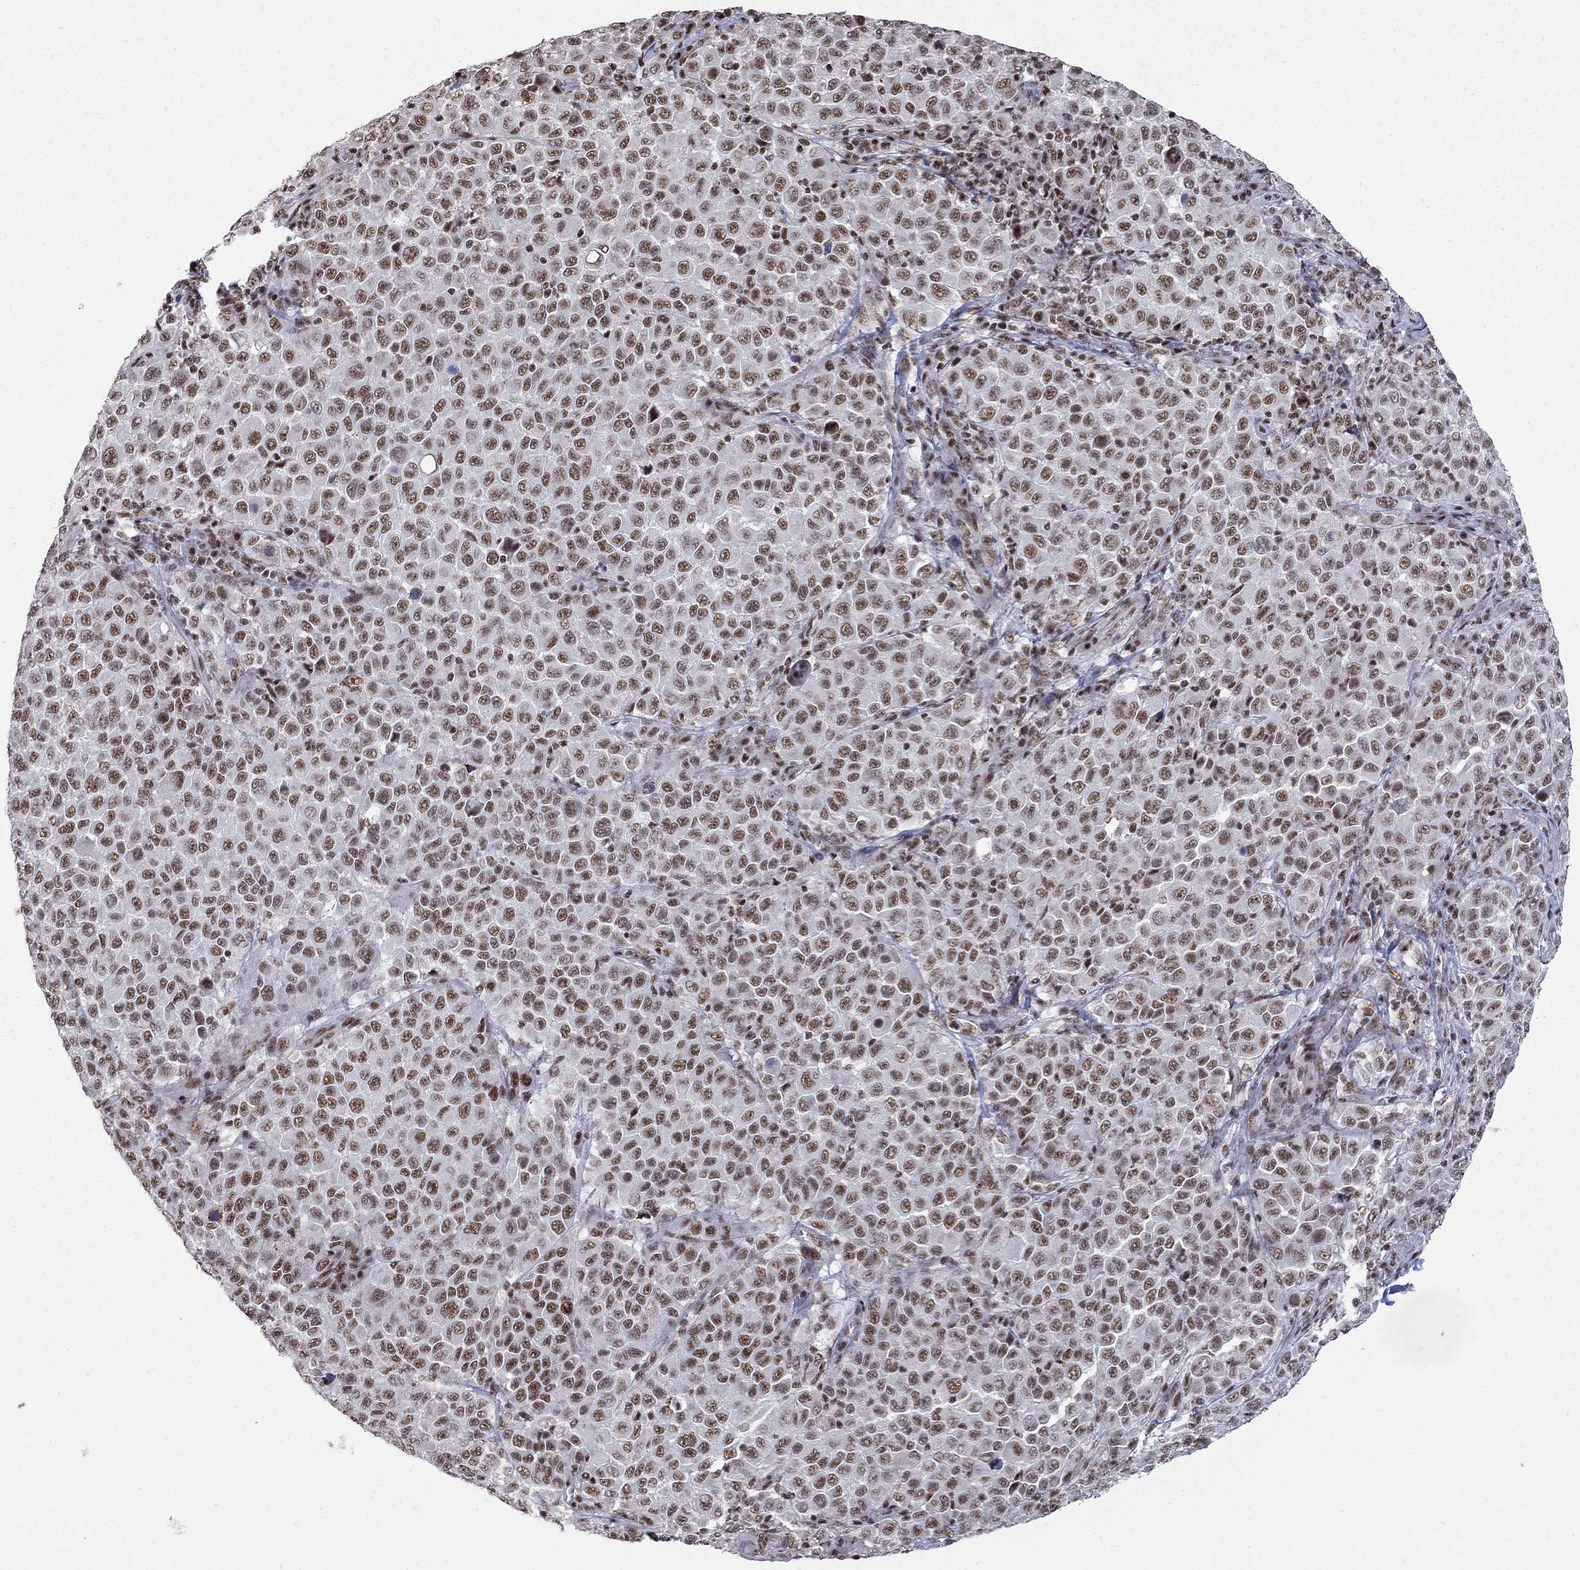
{"staining": {"intensity": "moderate", "quantity": ">75%", "location": "nuclear"}, "tissue": "melanoma", "cell_type": "Tumor cells", "image_type": "cancer", "snomed": [{"axis": "morphology", "description": "Malignant melanoma, NOS"}, {"axis": "topography", "description": "Skin"}], "caption": "An immunohistochemistry micrograph of tumor tissue is shown. Protein staining in brown highlights moderate nuclear positivity in melanoma within tumor cells.", "gene": "PNISR", "patient": {"sex": "female", "age": 57}}